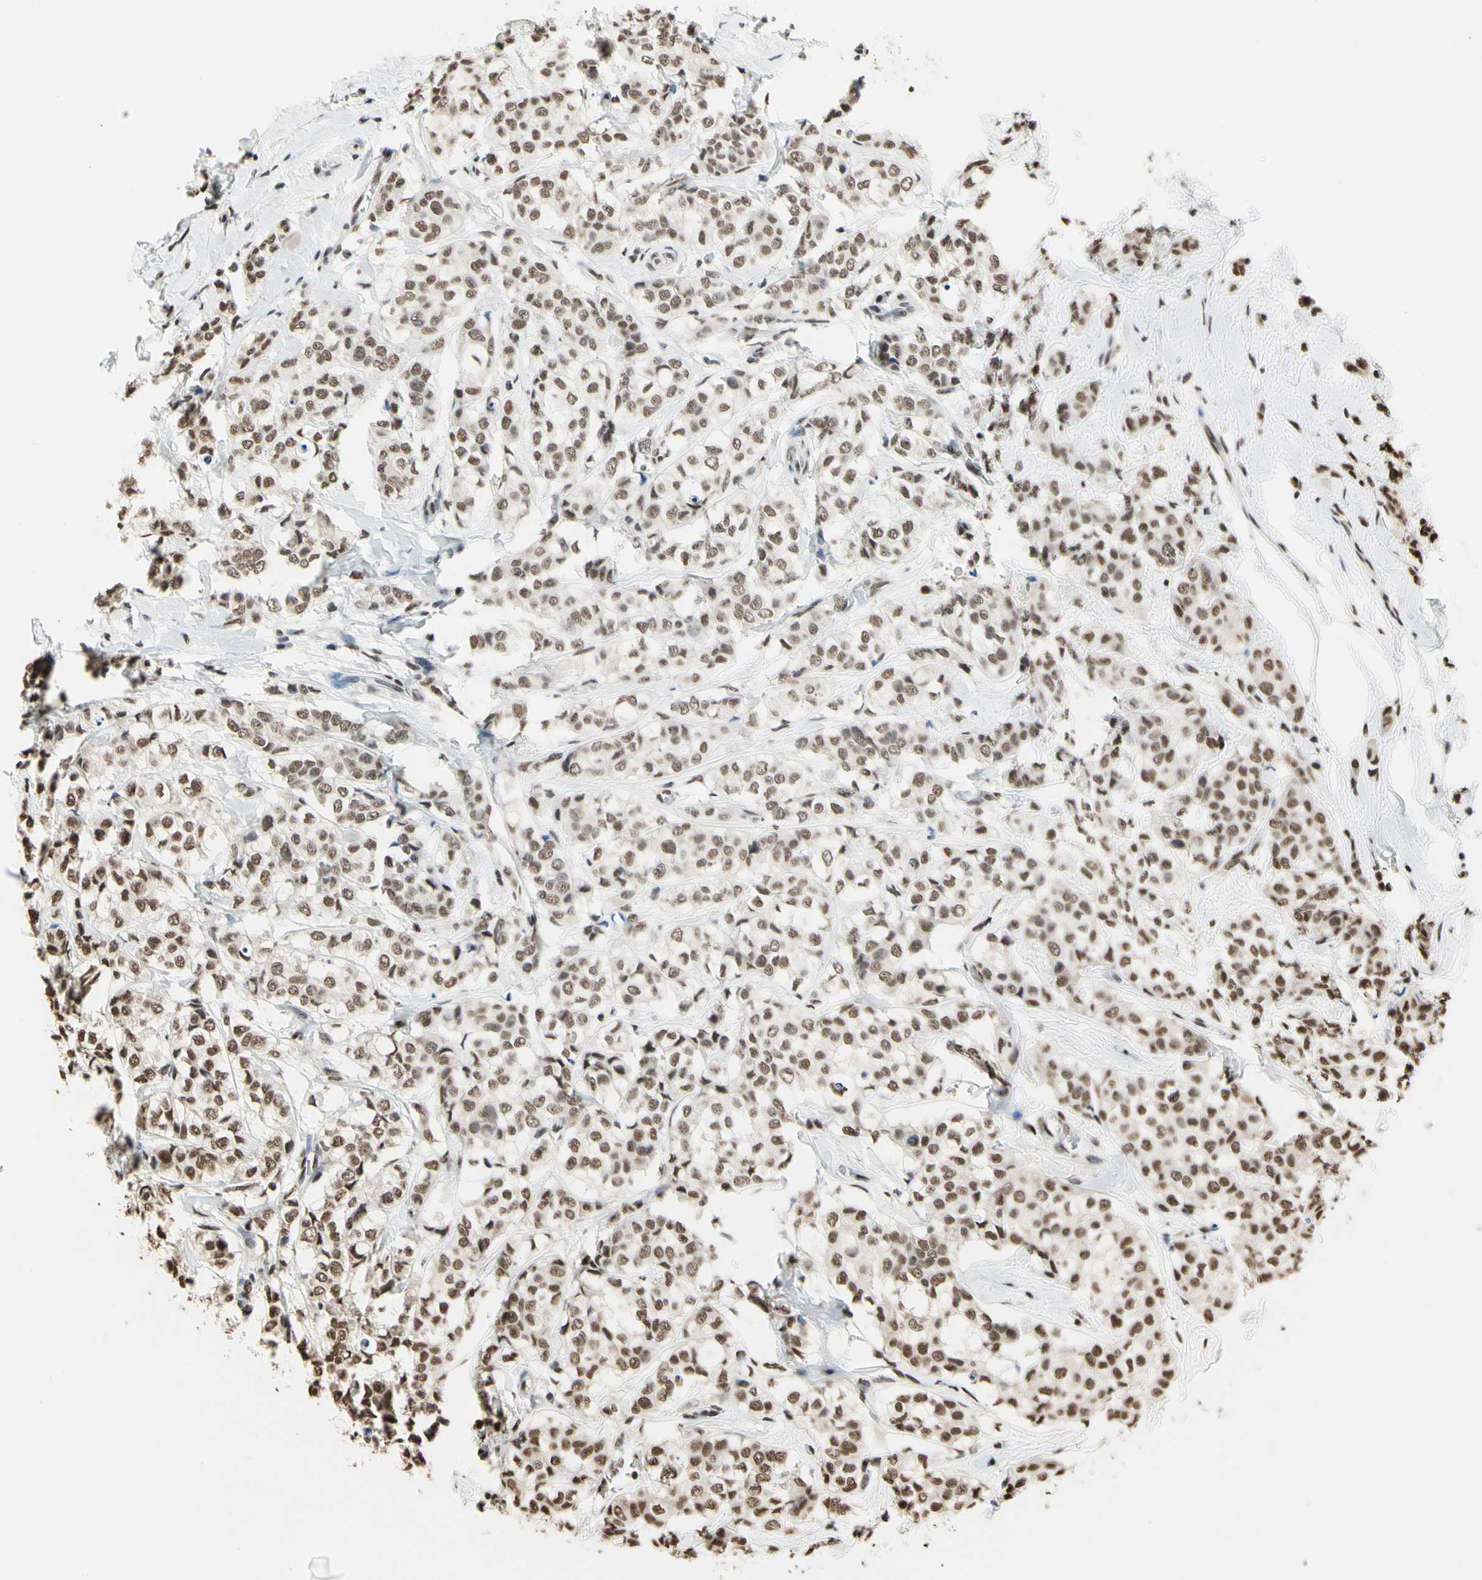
{"staining": {"intensity": "strong", "quantity": ">75%", "location": "nuclear"}, "tissue": "breast cancer", "cell_type": "Tumor cells", "image_type": "cancer", "snomed": [{"axis": "morphology", "description": "Lobular carcinoma"}, {"axis": "topography", "description": "Breast"}], "caption": "IHC micrograph of neoplastic tissue: breast cancer (lobular carcinoma) stained using immunohistochemistry (IHC) displays high levels of strong protein expression localized specifically in the nuclear of tumor cells, appearing as a nuclear brown color.", "gene": "HNRNPK", "patient": {"sex": "female", "age": 60}}